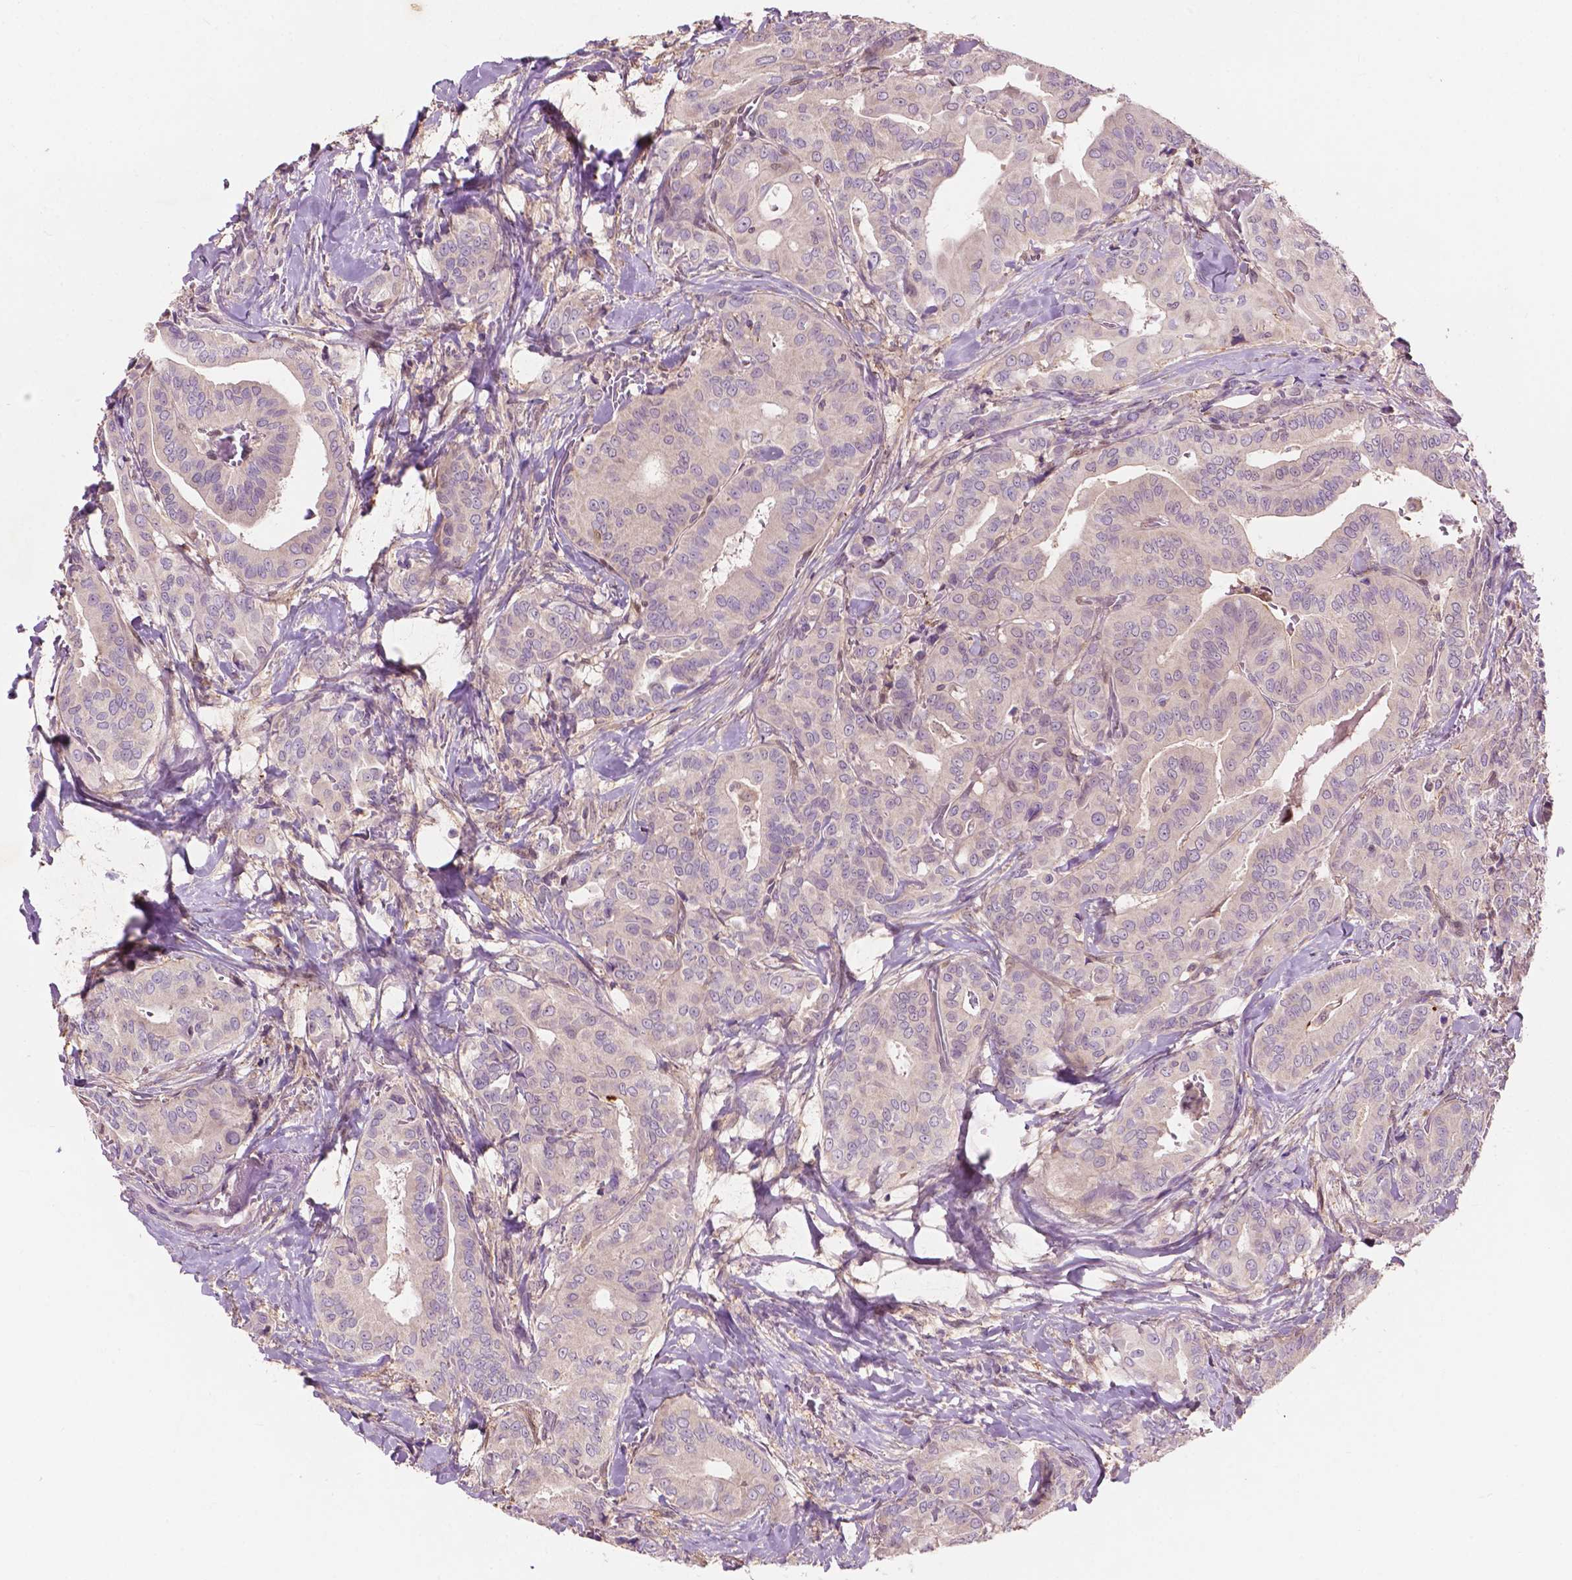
{"staining": {"intensity": "negative", "quantity": "none", "location": "none"}, "tissue": "thyroid cancer", "cell_type": "Tumor cells", "image_type": "cancer", "snomed": [{"axis": "morphology", "description": "Papillary adenocarcinoma, NOS"}, {"axis": "topography", "description": "Thyroid gland"}], "caption": "This is an immunohistochemistry (IHC) photomicrograph of human thyroid papillary adenocarcinoma. There is no positivity in tumor cells.", "gene": "GPR37", "patient": {"sex": "male", "age": 61}}